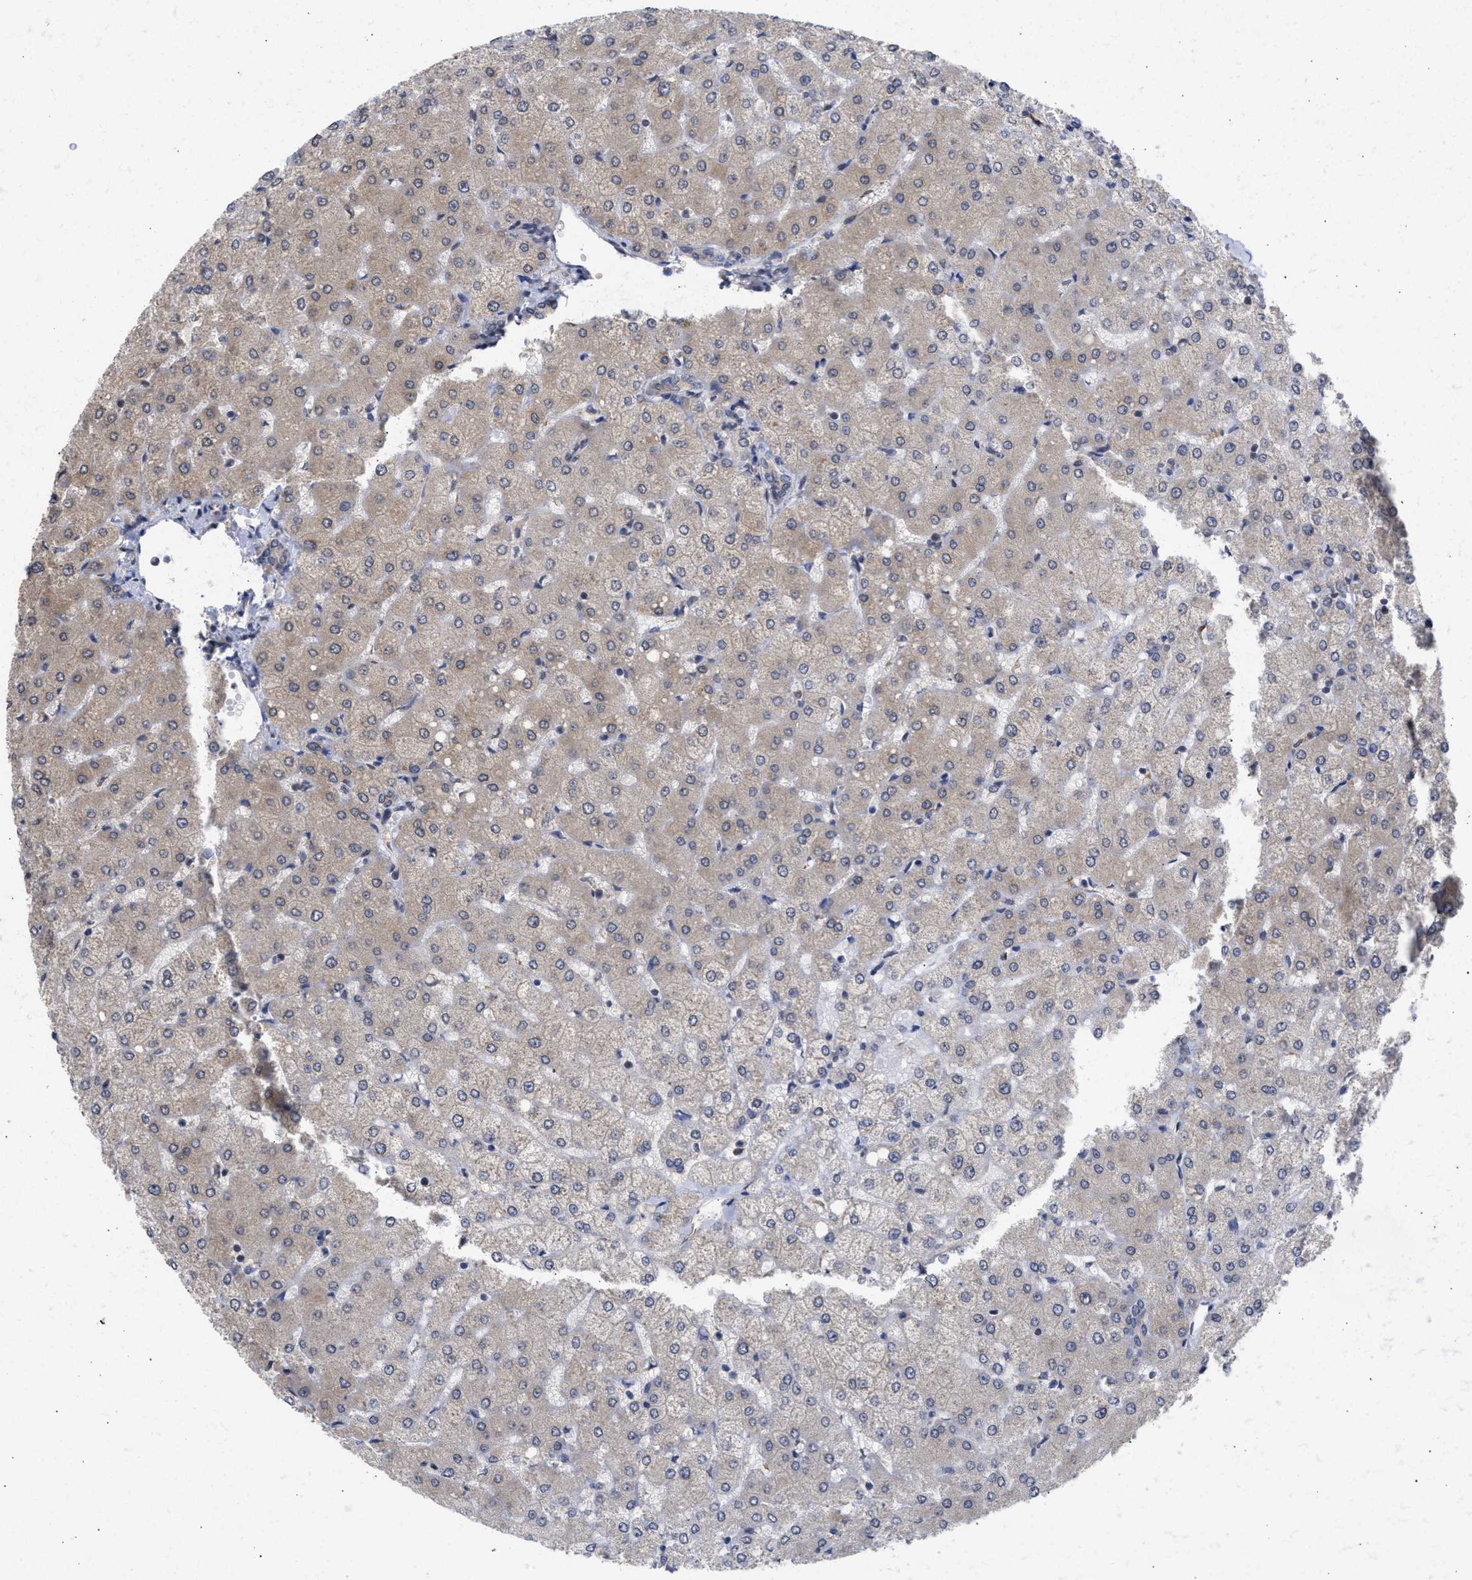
{"staining": {"intensity": "negative", "quantity": "none", "location": "none"}, "tissue": "liver", "cell_type": "Cholangiocytes", "image_type": "normal", "snomed": [{"axis": "morphology", "description": "Normal tissue, NOS"}, {"axis": "topography", "description": "Liver"}], "caption": "IHC image of normal liver stained for a protein (brown), which demonstrates no expression in cholangiocytes.", "gene": "DNAJC1", "patient": {"sex": "female", "age": 54}}